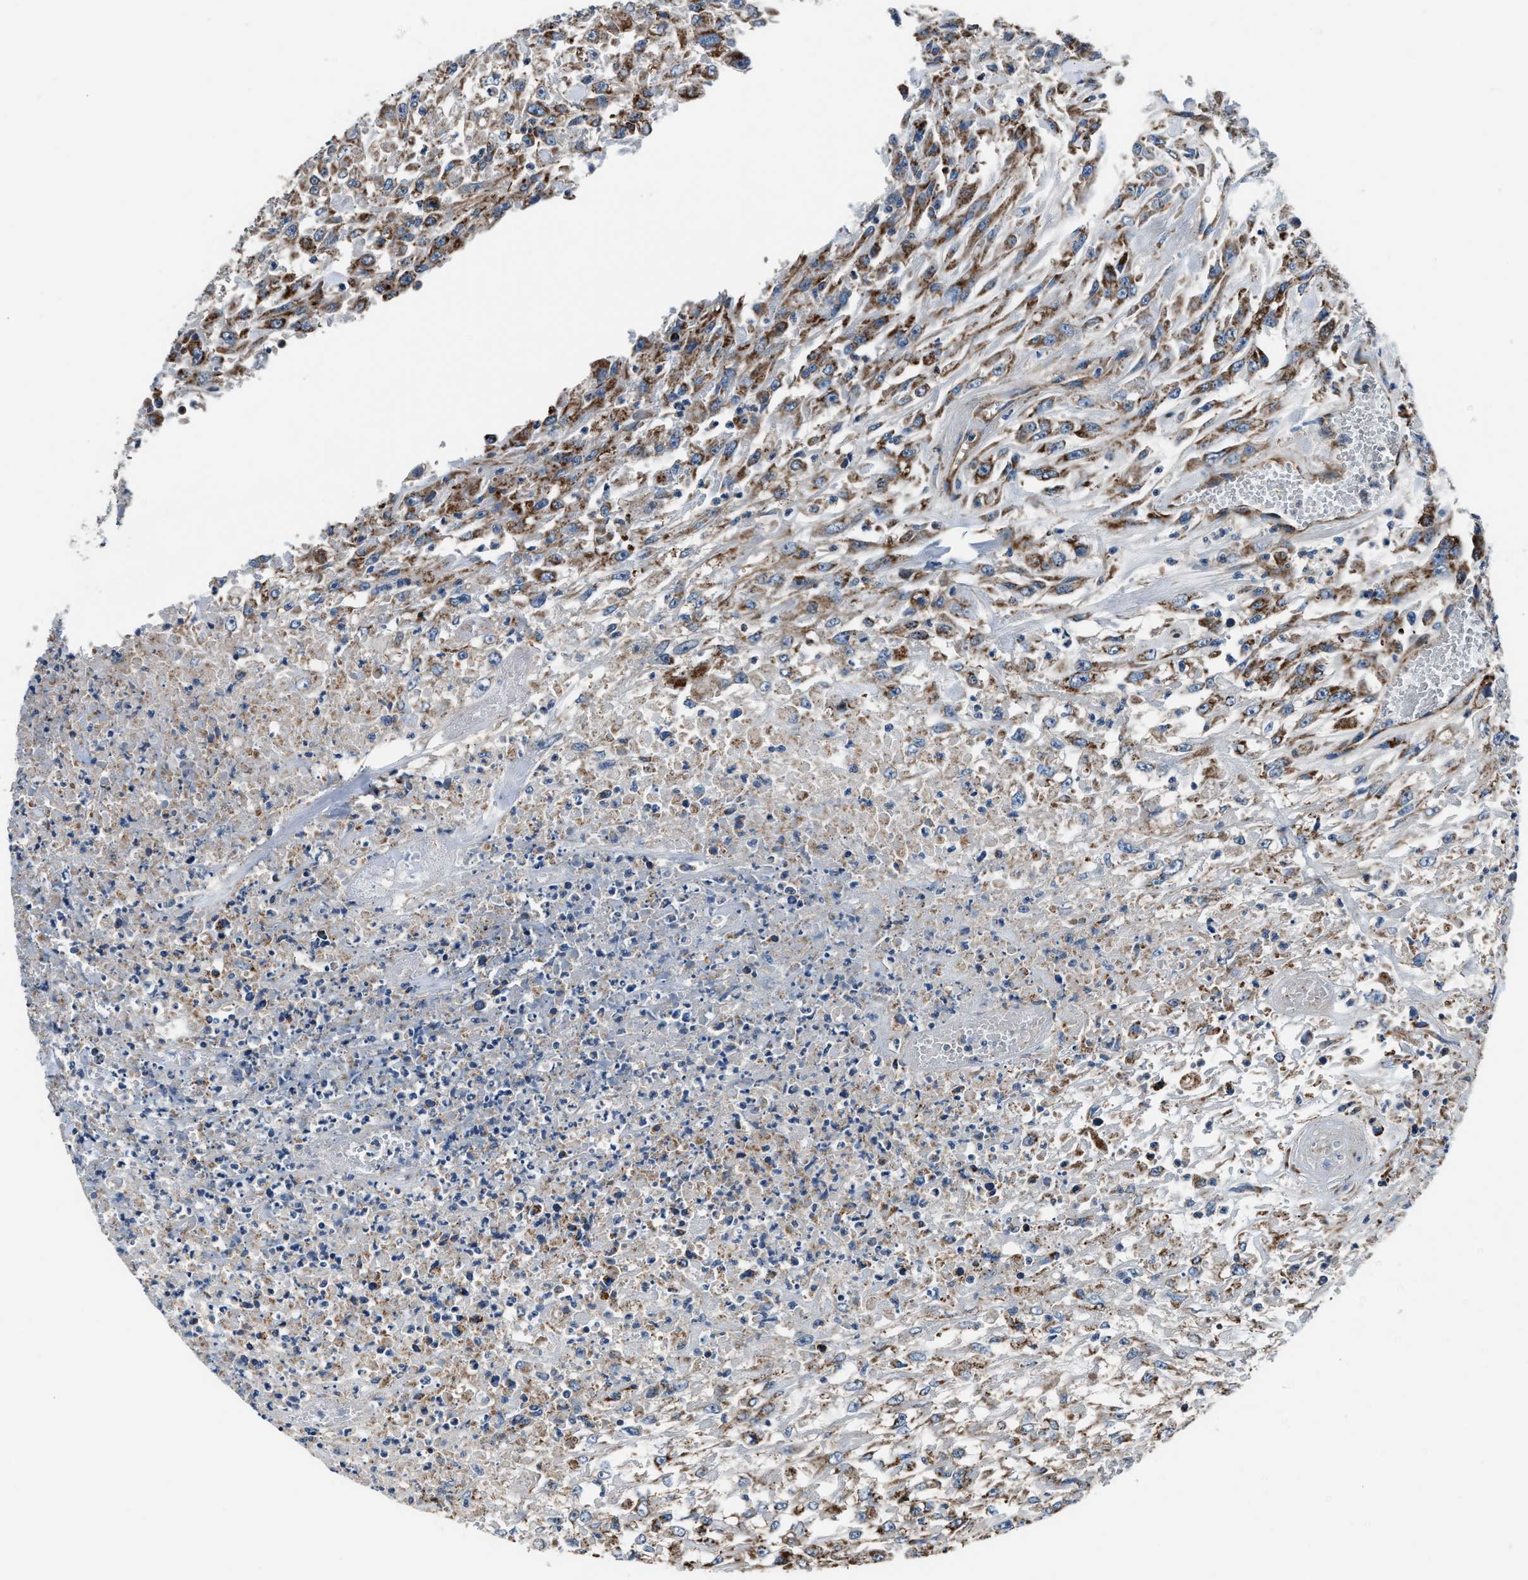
{"staining": {"intensity": "moderate", "quantity": ">75%", "location": "cytoplasmic/membranous"}, "tissue": "urothelial cancer", "cell_type": "Tumor cells", "image_type": "cancer", "snomed": [{"axis": "morphology", "description": "Urothelial carcinoma, High grade"}, {"axis": "topography", "description": "Urinary bladder"}], "caption": "Immunohistochemistry (IHC) micrograph of neoplastic tissue: urothelial carcinoma (high-grade) stained using IHC displays medium levels of moderate protein expression localized specifically in the cytoplasmic/membranous of tumor cells, appearing as a cytoplasmic/membranous brown color.", "gene": "GGCT", "patient": {"sex": "male", "age": 46}}